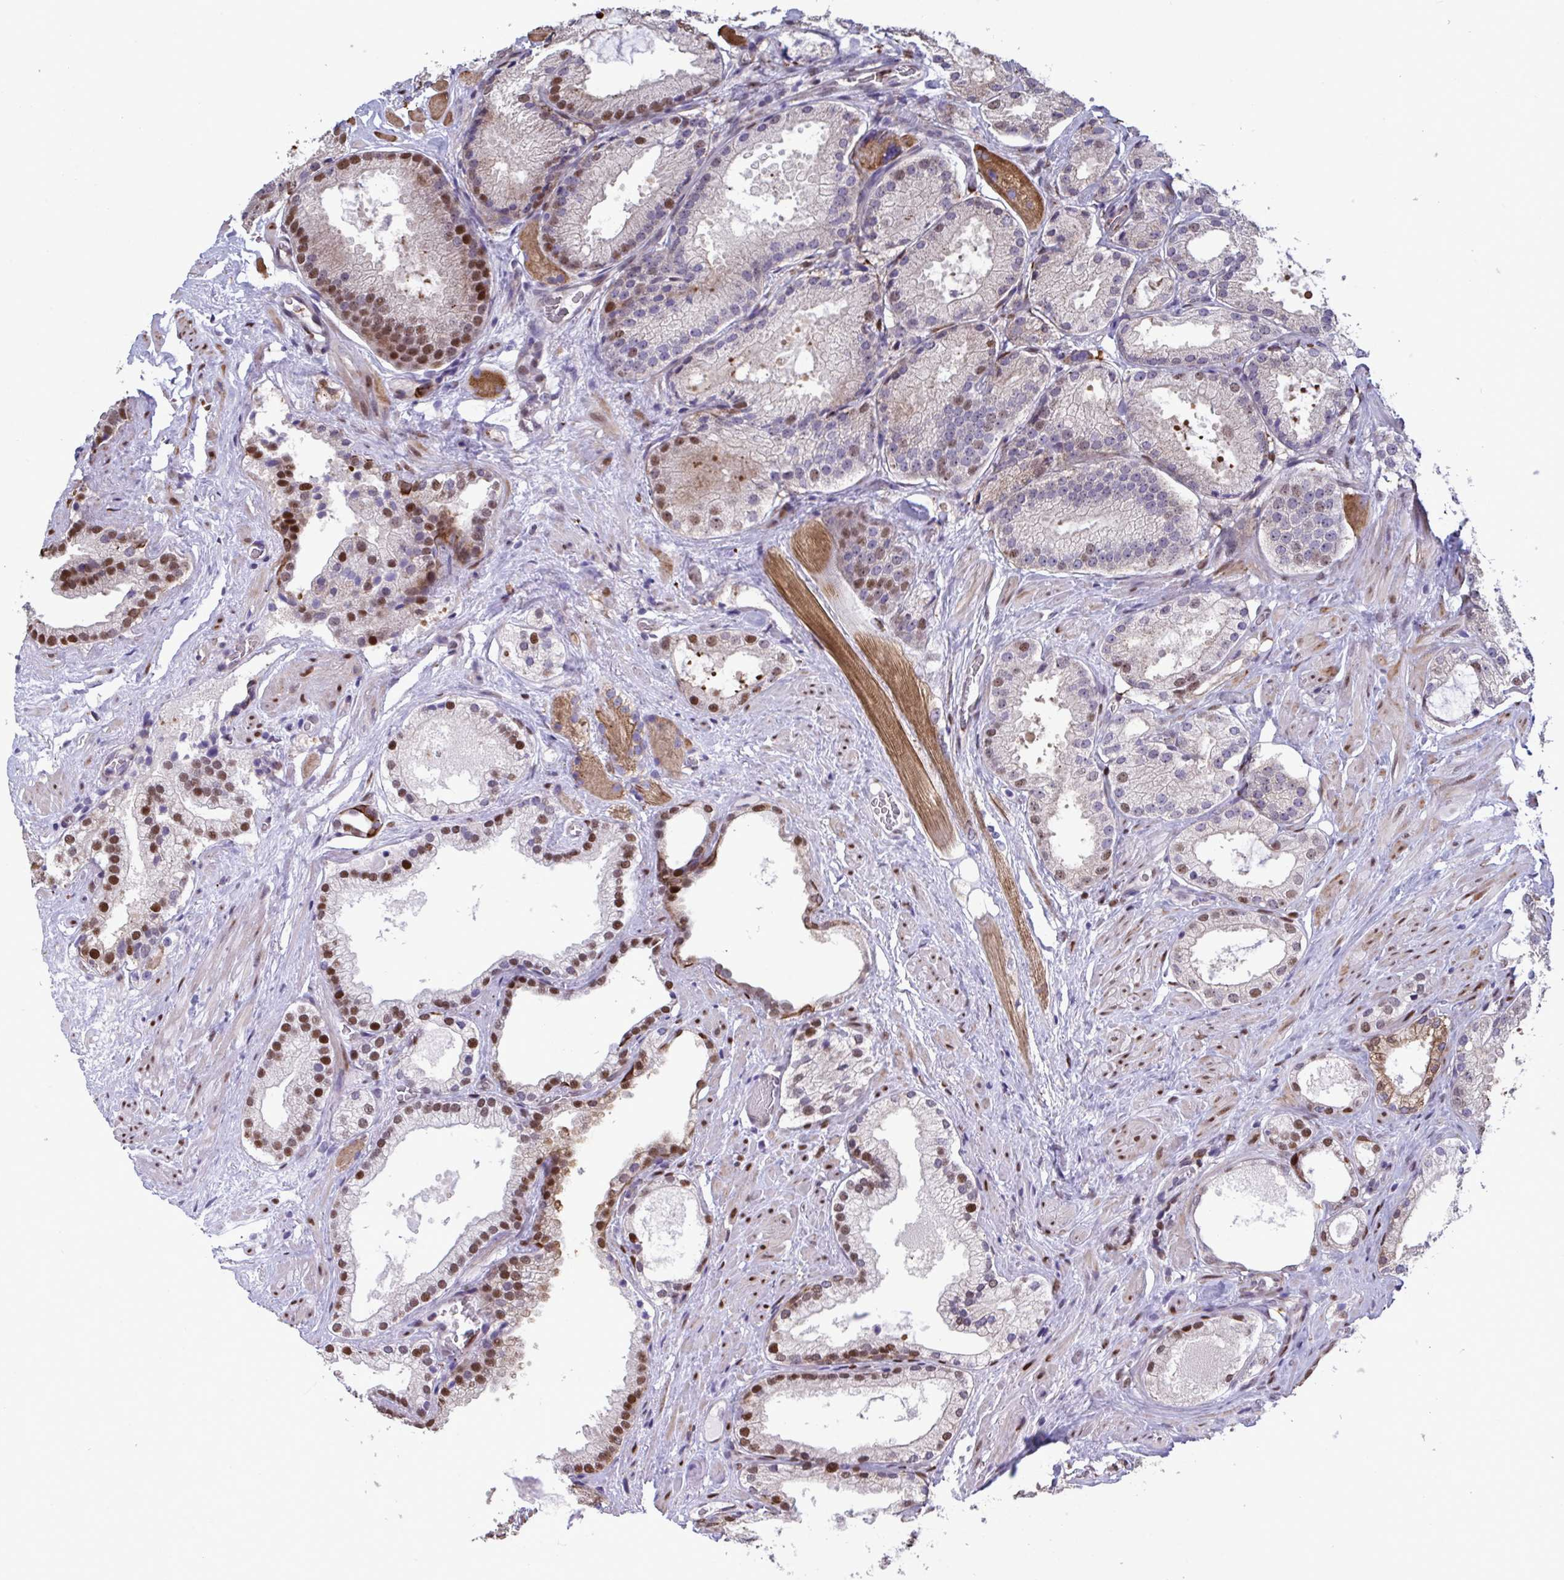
{"staining": {"intensity": "moderate", "quantity": "<25%", "location": "nuclear"}, "tissue": "prostate cancer", "cell_type": "Tumor cells", "image_type": "cancer", "snomed": [{"axis": "morphology", "description": "Adenocarcinoma, High grade"}, {"axis": "topography", "description": "Prostate"}], "caption": "A low amount of moderate nuclear staining is present in about <25% of tumor cells in prostate cancer (adenocarcinoma (high-grade)) tissue. (DAB (3,3'-diaminobenzidine) IHC, brown staining for protein, blue staining for nuclei).", "gene": "PELI2", "patient": {"sex": "male", "age": 68}}